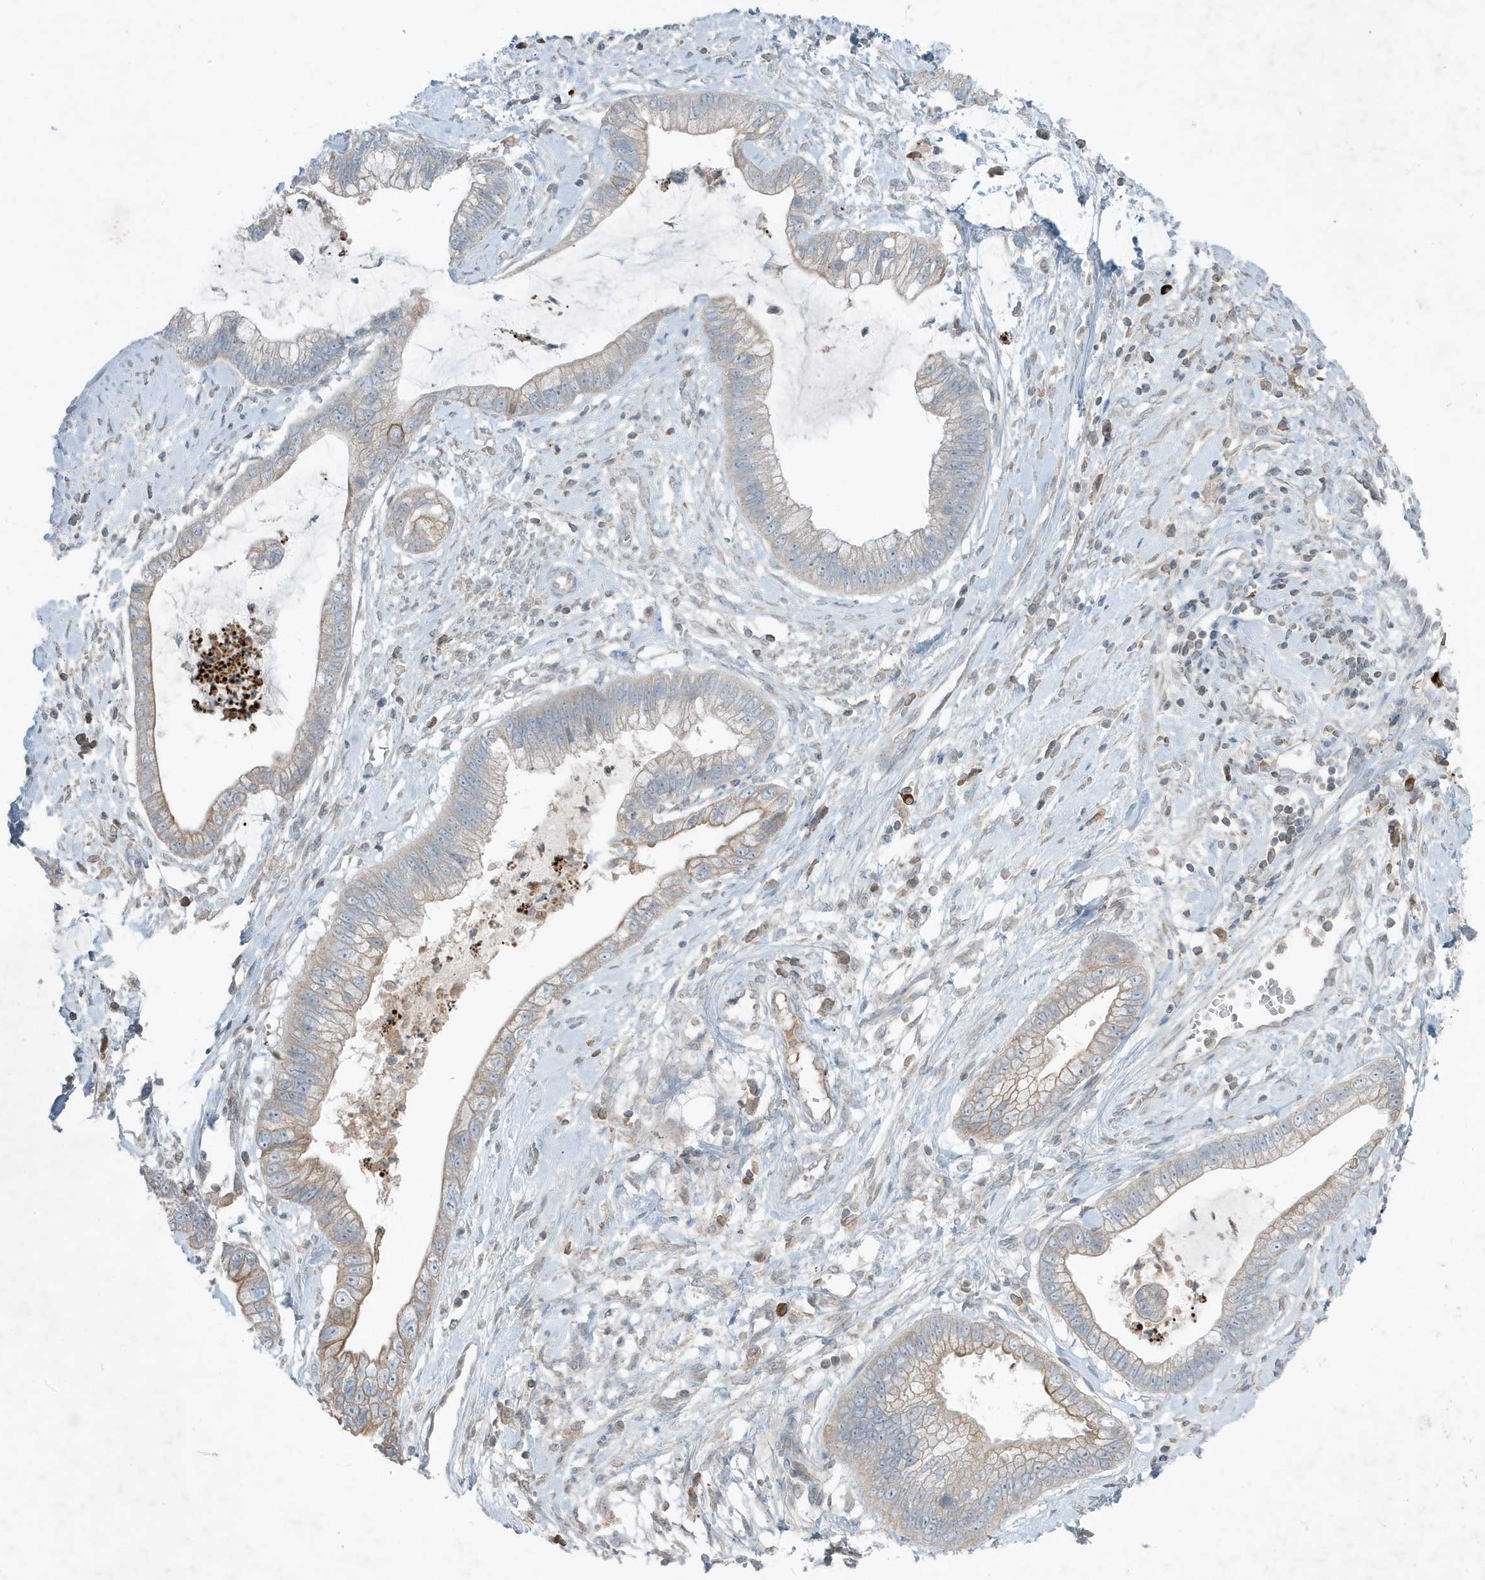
{"staining": {"intensity": "weak", "quantity": "<25%", "location": "cytoplasmic/membranous"}, "tissue": "cervical cancer", "cell_type": "Tumor cells", "image_type": "cancer", "snomed": [{"axis": "morphology", "description": "Adenocarcinoma, NOS"}, {"axis": "topography", "description": "Cervix"}], "caption": "Immunohistochemical staining of human cervical adenocarcinoma exhibits no significant staining in tumor cells.", "gene": "FNDC1", "patient": {"sex": "female", "age": 44}}